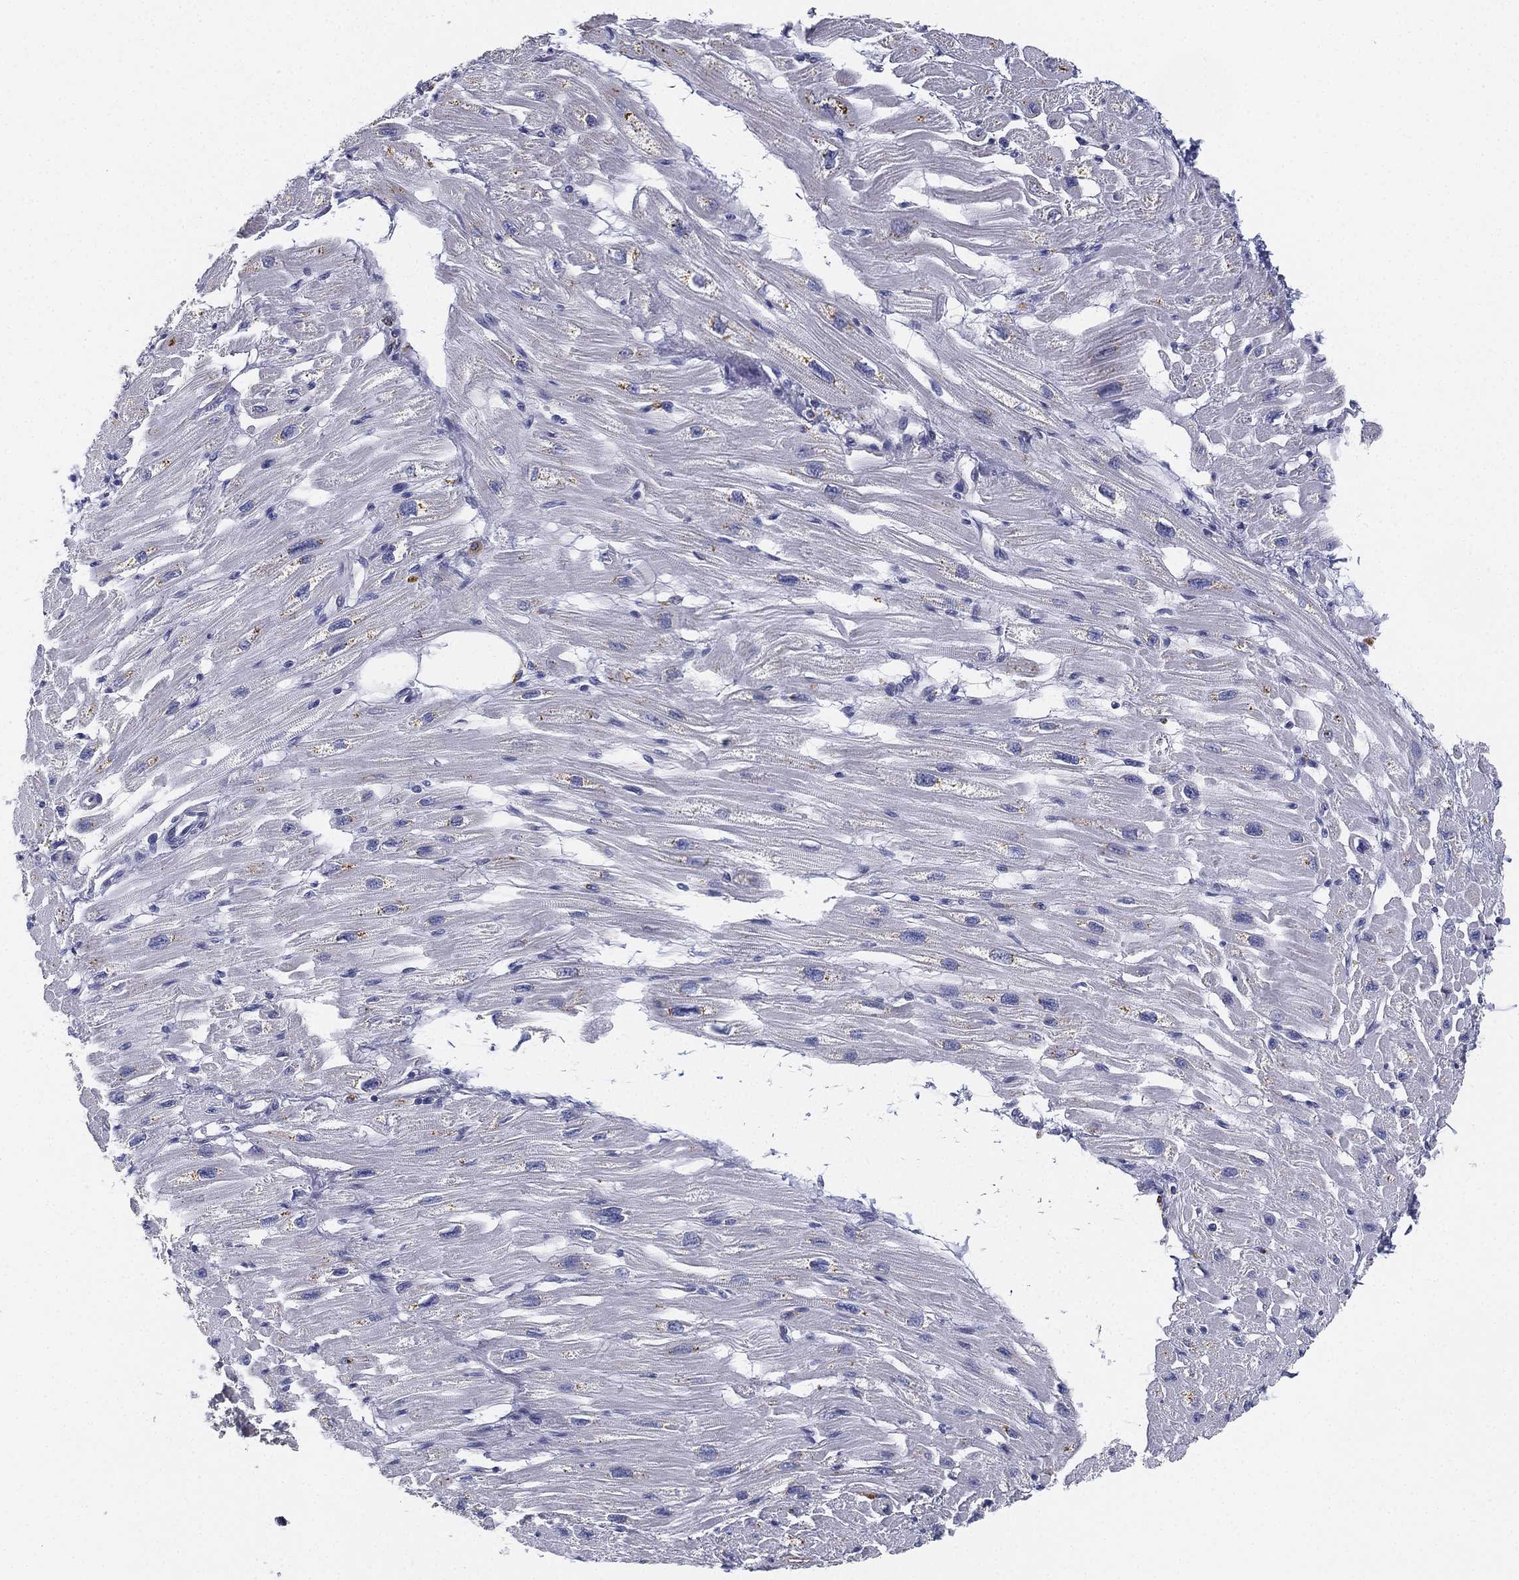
{"staining": {"intensity": "negative", "quantity": "none", "location": "none"}, "tissue": "heart muscle", "cell_type": "Cardiomyocytes", "image_type": "normal", "snomed": [{"axis": "morphology", "description": "Normal tissue, NOS"}, {"axis": "topography", "description": "Heart"}], "caption": "Immunohistochemical staining of unremarkable human heart muscle reveals no significant positivity in cardiomyocytes. (Stains: DAB (3,3'-diaminobenzidine) immunohistochemistry (IHC) with hematoxylin counter stain, Microscopy: brightfield microscopy at high magnification).", "gene": "NPC2", "patient": {"sex": "male", "age": 66}}